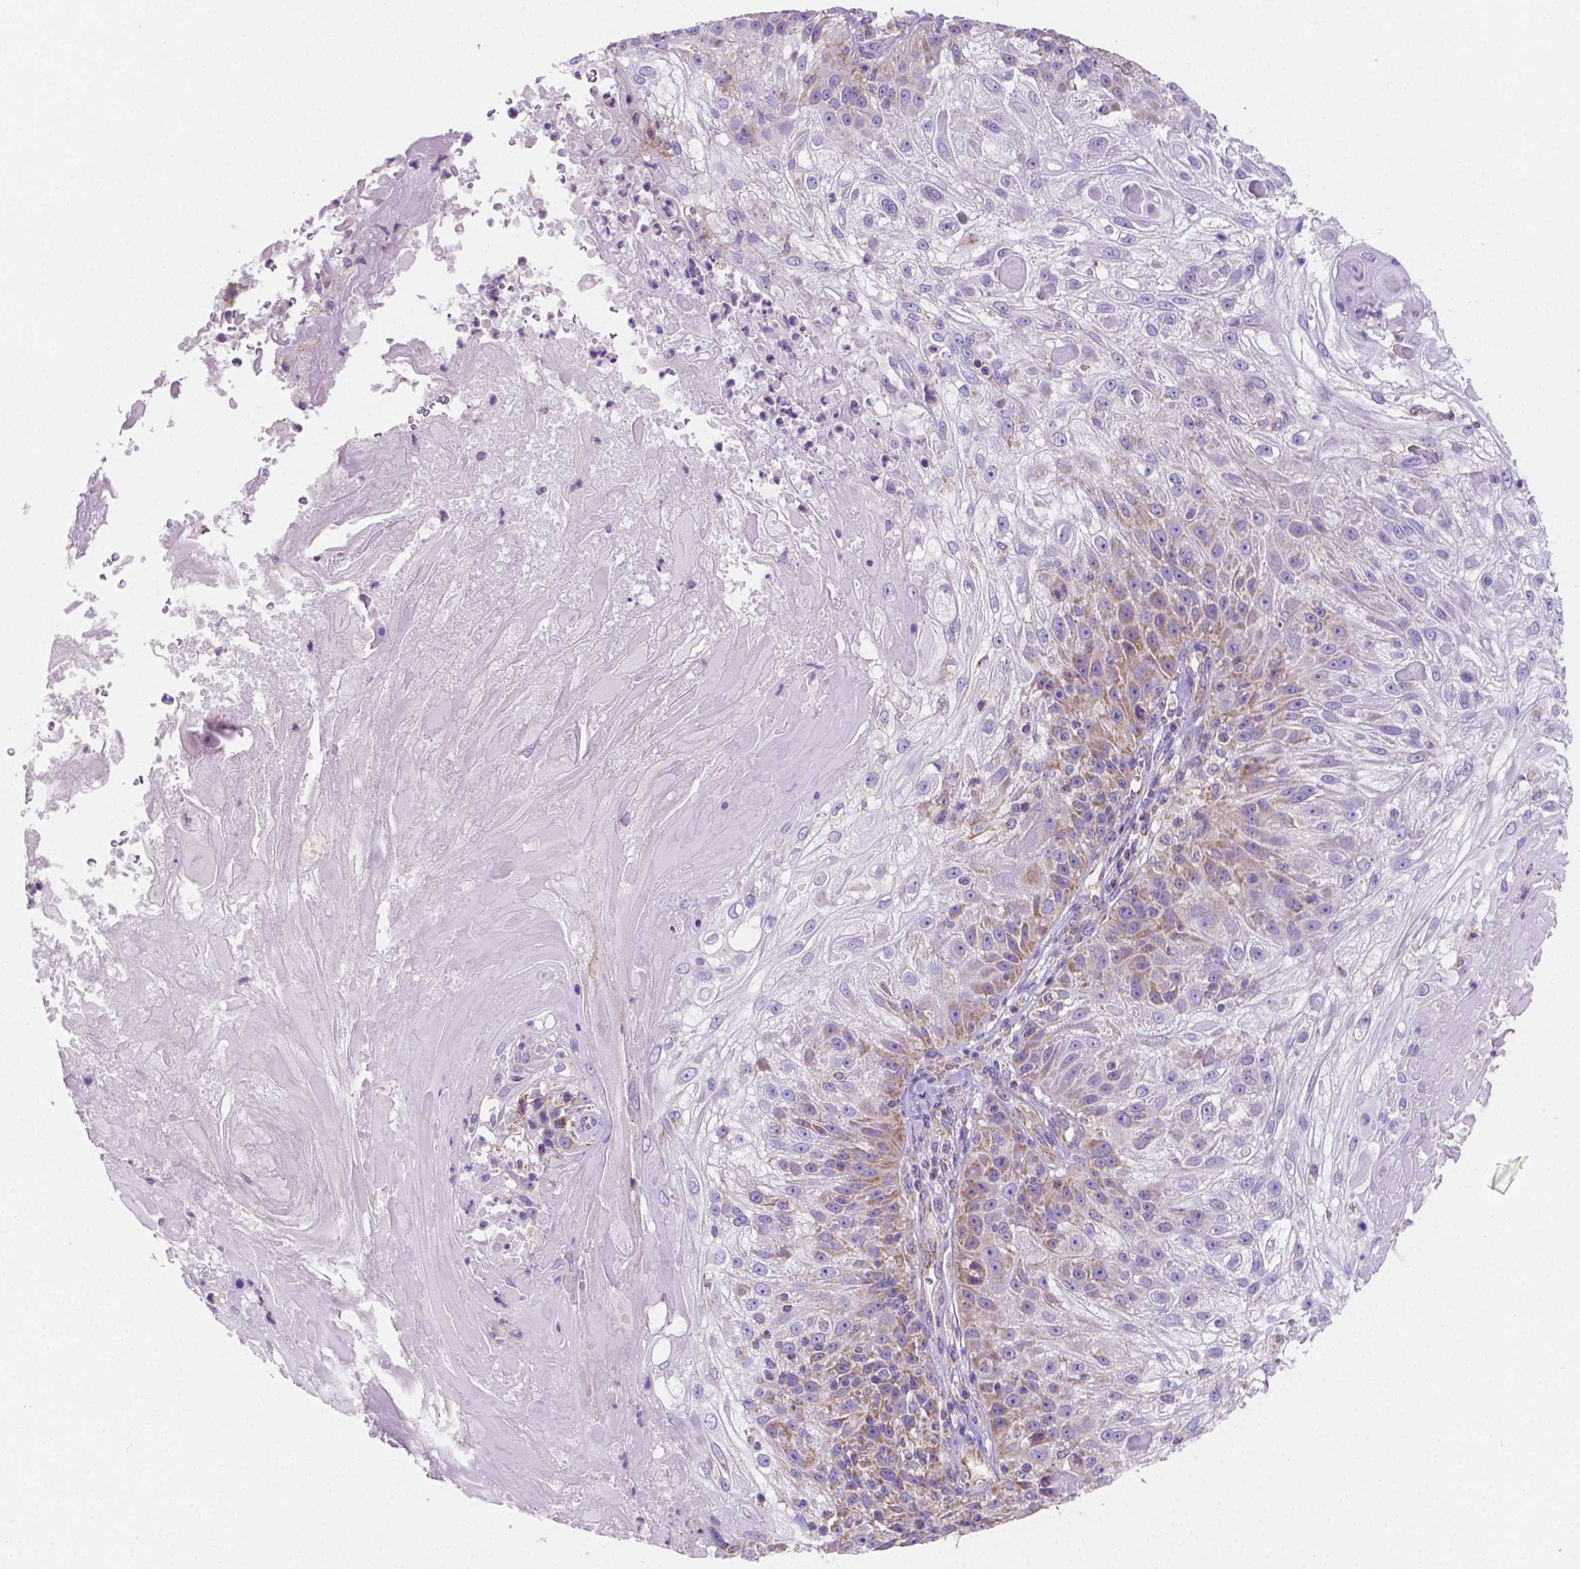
{"staining": {"intensity": "weak", "quantity": "<25%", "location": "cytoplasmic/membranous"}, "tissue": "skin cancer", "cell_type": "Tumor cells", "image_type": "cancer", "snomed": [{"axis": "morphology", "description": "Normal tissue, NOS"}, {"axis": "morphology", "description": "Squamous cell carcinoma, NOS"}, {"axis": "topography", "description": "Skin"}], "caption": "A high-resolution histopathology image shows immunohistochemistry staining of skin cancer (squamous cell carcinoma), which reveals no significant expression in tumor cells.", "gene": "SGTB", "patient": {"sex": "female", "age": 83}}